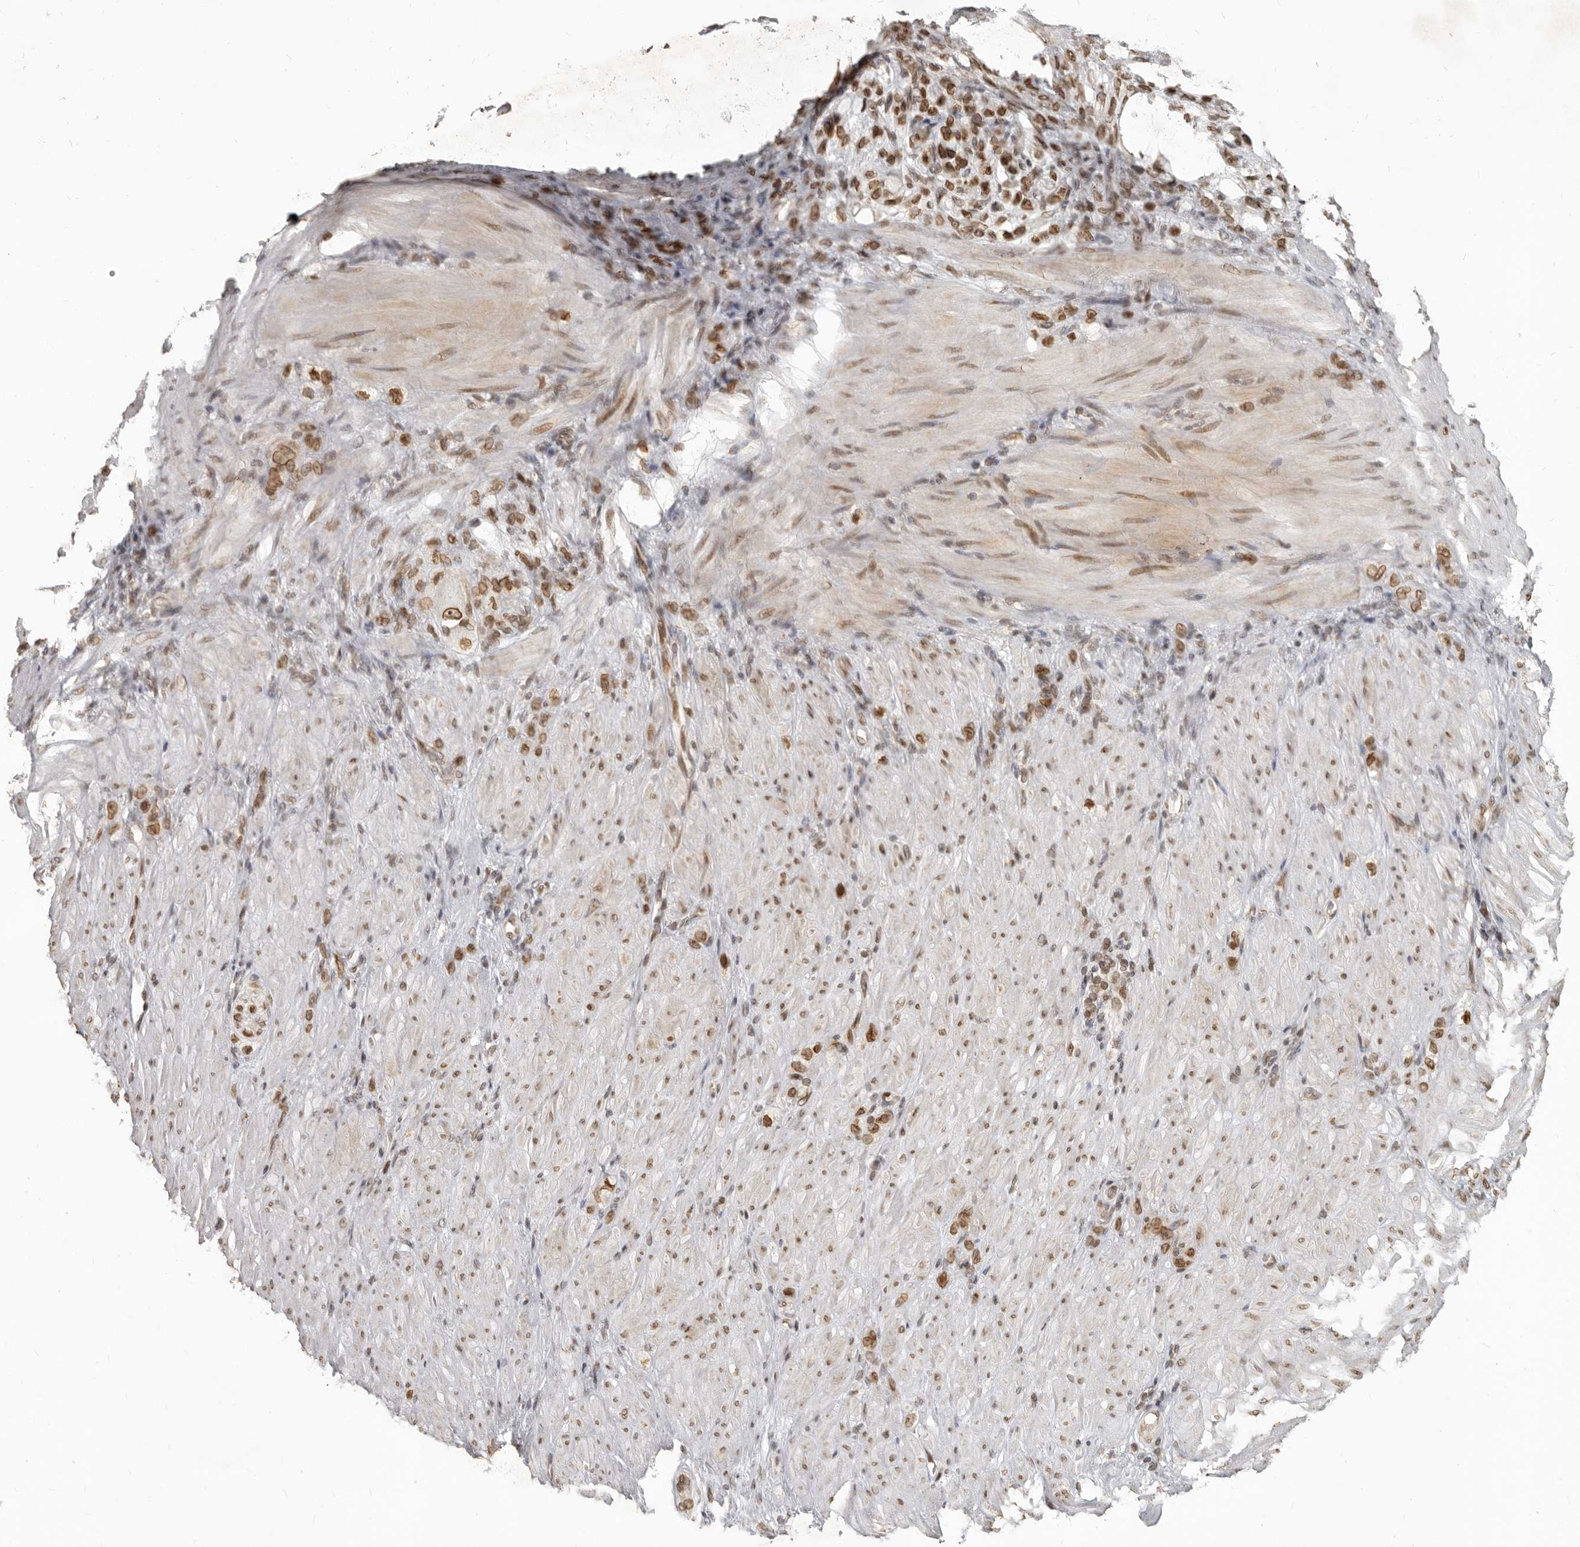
{"staining": {"intensity": "moderate", "quantity": ">75%", "location": "cytoplasmic/membranous,nuclear"}, "tissue": "stomach cancer", "cell_type": "Tumor cells", "image_type": "cancer", "snomed": [{"axis": "morphology", "description": "Normal tissue, NOS"}, {"axis": "morphology", "description": "Adenocarcinoma, NOS"}, {"axis": "topography", "description": "Stomach"}], "caption": "Protein staining displays moderate cytoplasmic/membranous and nuclear positivity in about >75% of tumor cells in adenocarcinoma (stomach).", "gene": "NUP153", "patient": {"sex": "male", "age": 82}}